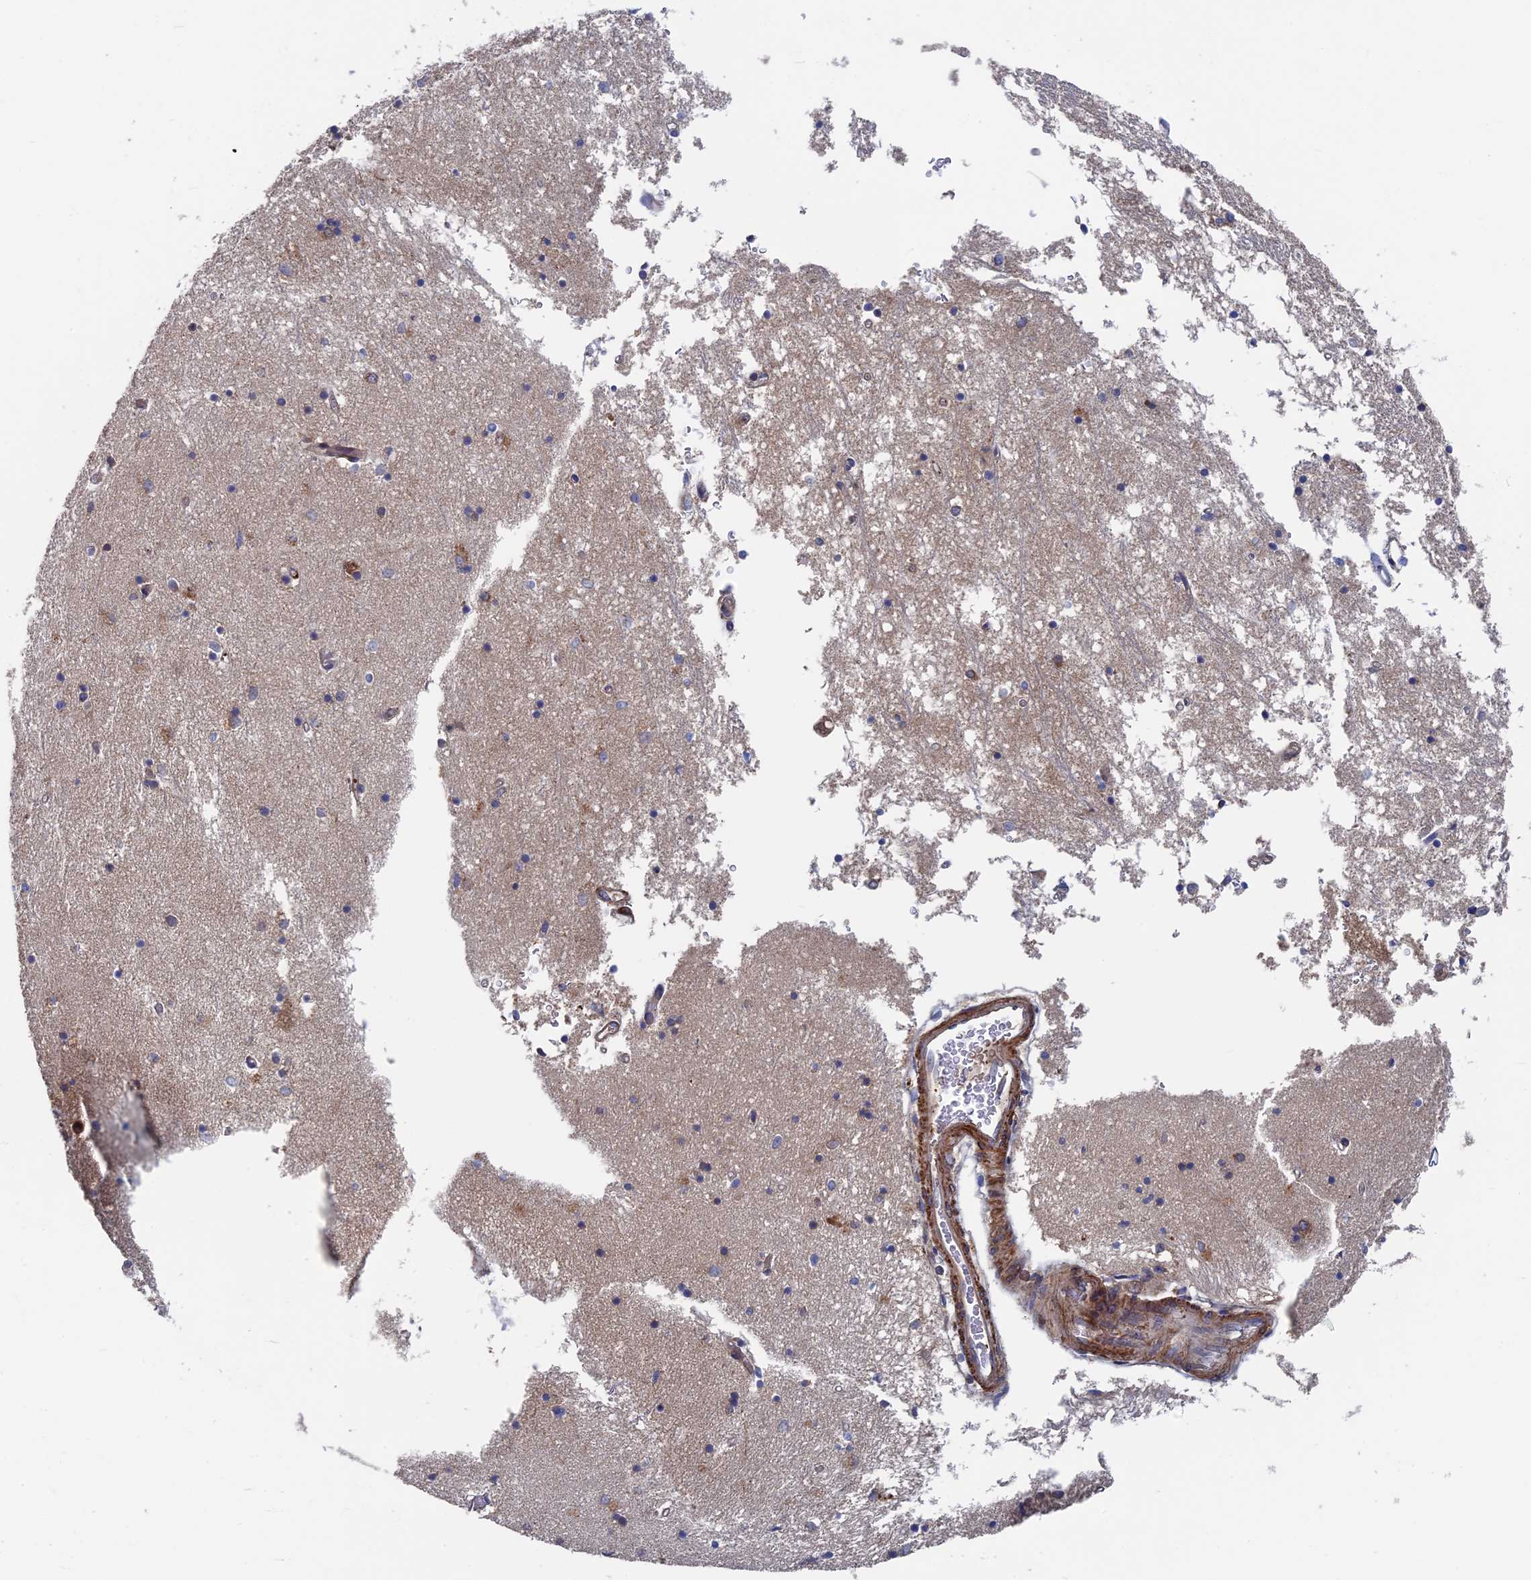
{"staining": {"intensity": "weak", "quantity": "<25%", "location": "cytoplasmic/membranous"}, "tissue": "hippocampus", "cell_type": "Glial cells", "image_type": "normal", "snomed": [{"axis": "morphology", "description": "Normal tissue, NOS"}, {"axis": "topography", "description": "Hippocampus"}], "caption": "This is an IHC micrograph of benign hippocampus. There is no expression in glial cells.", "gene": "DNAJC3", "patient": {"sex": "male", "age": 70}}